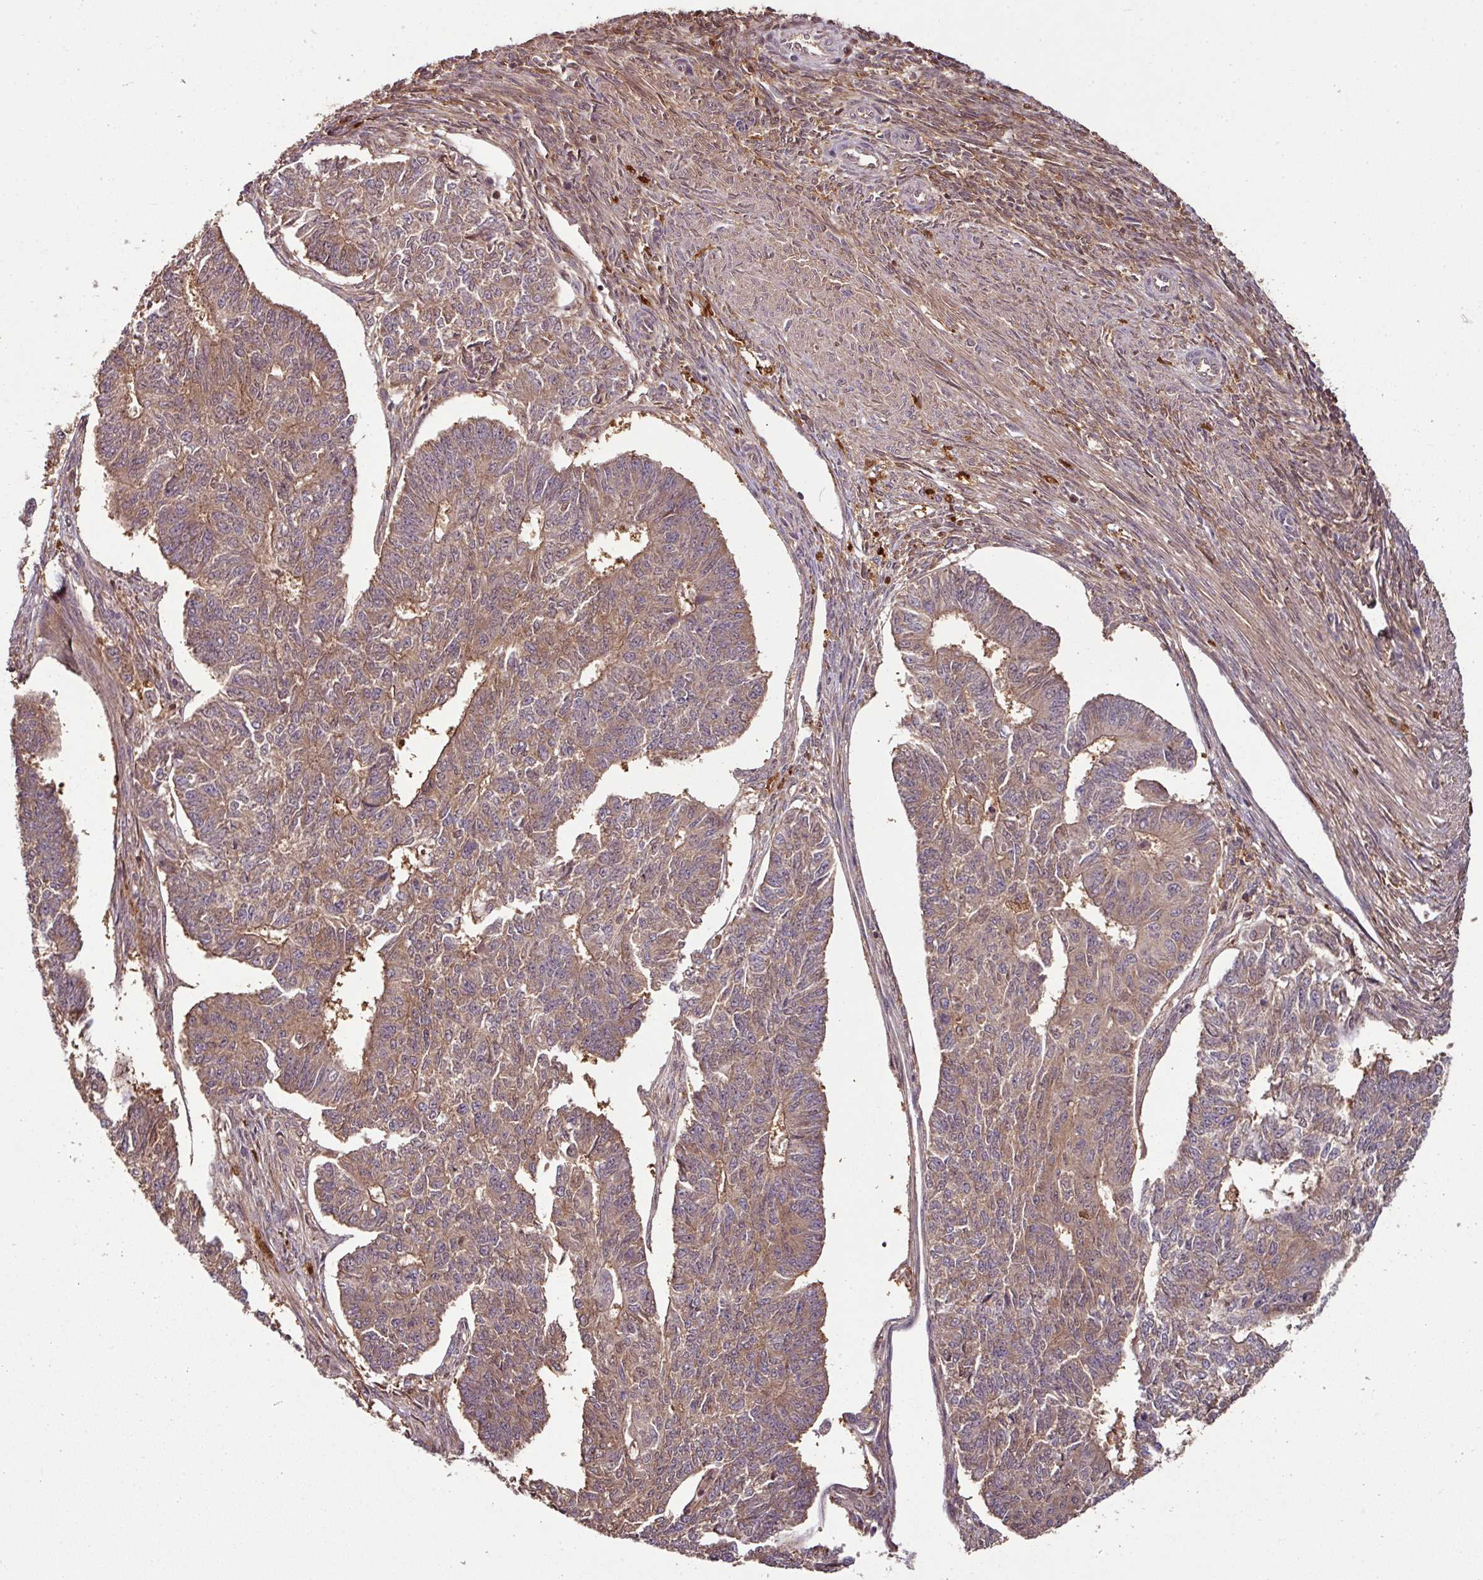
{"staining": {"intensity": "moderate", "quantity": ">75%", "location": "cytoplasmic/membranous"}, "tissue": "endometrial cancer", "cell_type": "Tumor cells", "image_type": "cancer", "snomed": [{"axis": "morphology", "description": "Adenocarcinoma, NOS"}, {"axis": "topography", "description": "Endometrium"}], "caption": "Endometrial adenocarcinoma tissue shows moderate cytoplasmic/membranous staining in approximately >75% of tumor cells", "gene": "GNPDA1", "patient": {"sex": "female", "age": 32}}